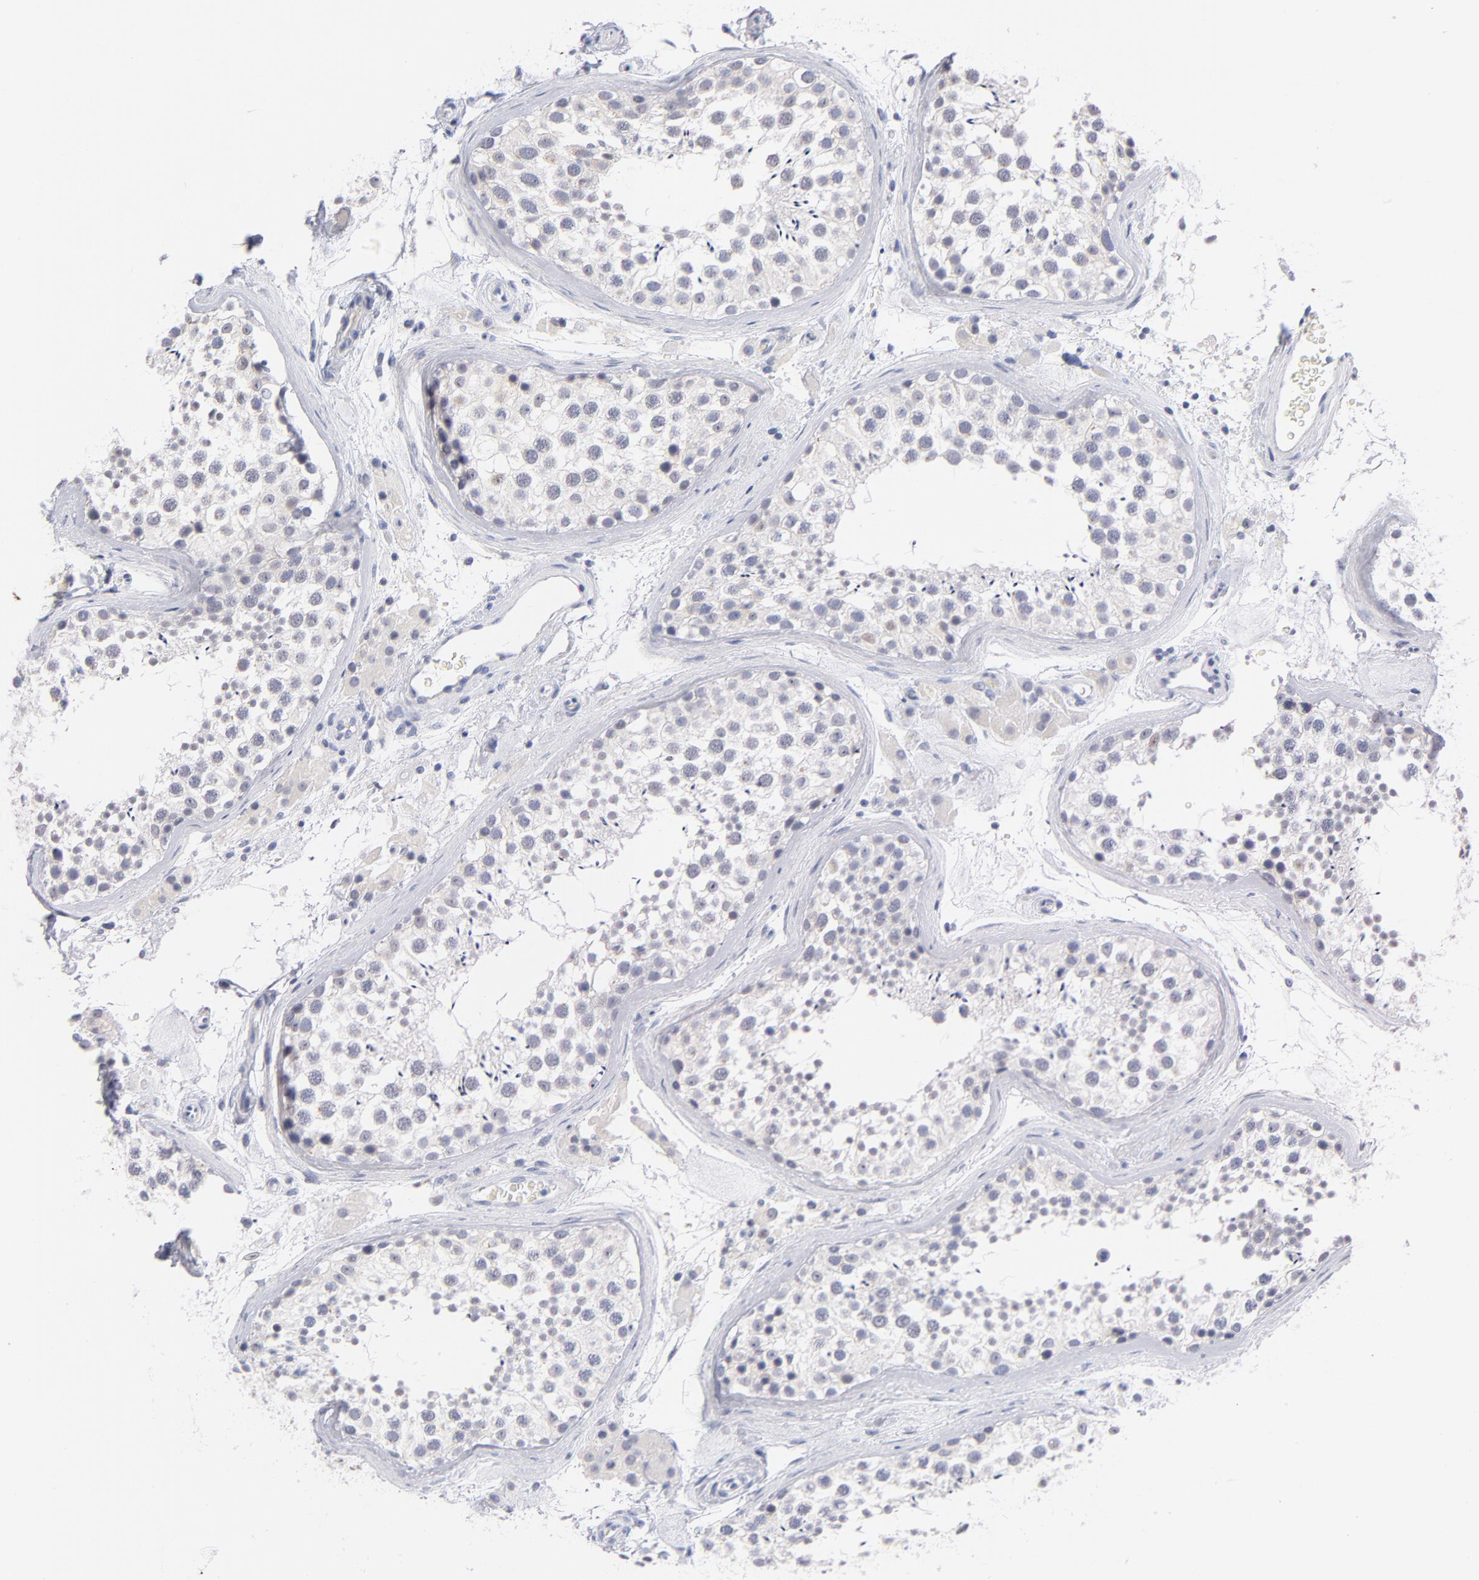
{"staining": {"intensity": "negative", "quantity": "none", "location": "none"}, "tissue": "testis", "cell_type": "Cells in seminiferous ducts", "image_type": "normal", "snomed": [{"axis": "morphology", "description": "Normal tissue, NOS"}, {"axis": "topography", "description": "Testis"}], "caption": "Immunohistochemical staining of benign human testis exhibits no significant positivity in cells in seminiferous ducts.", "gene": "KHNYN", "patient": {"sex": "male", "age": 46}}